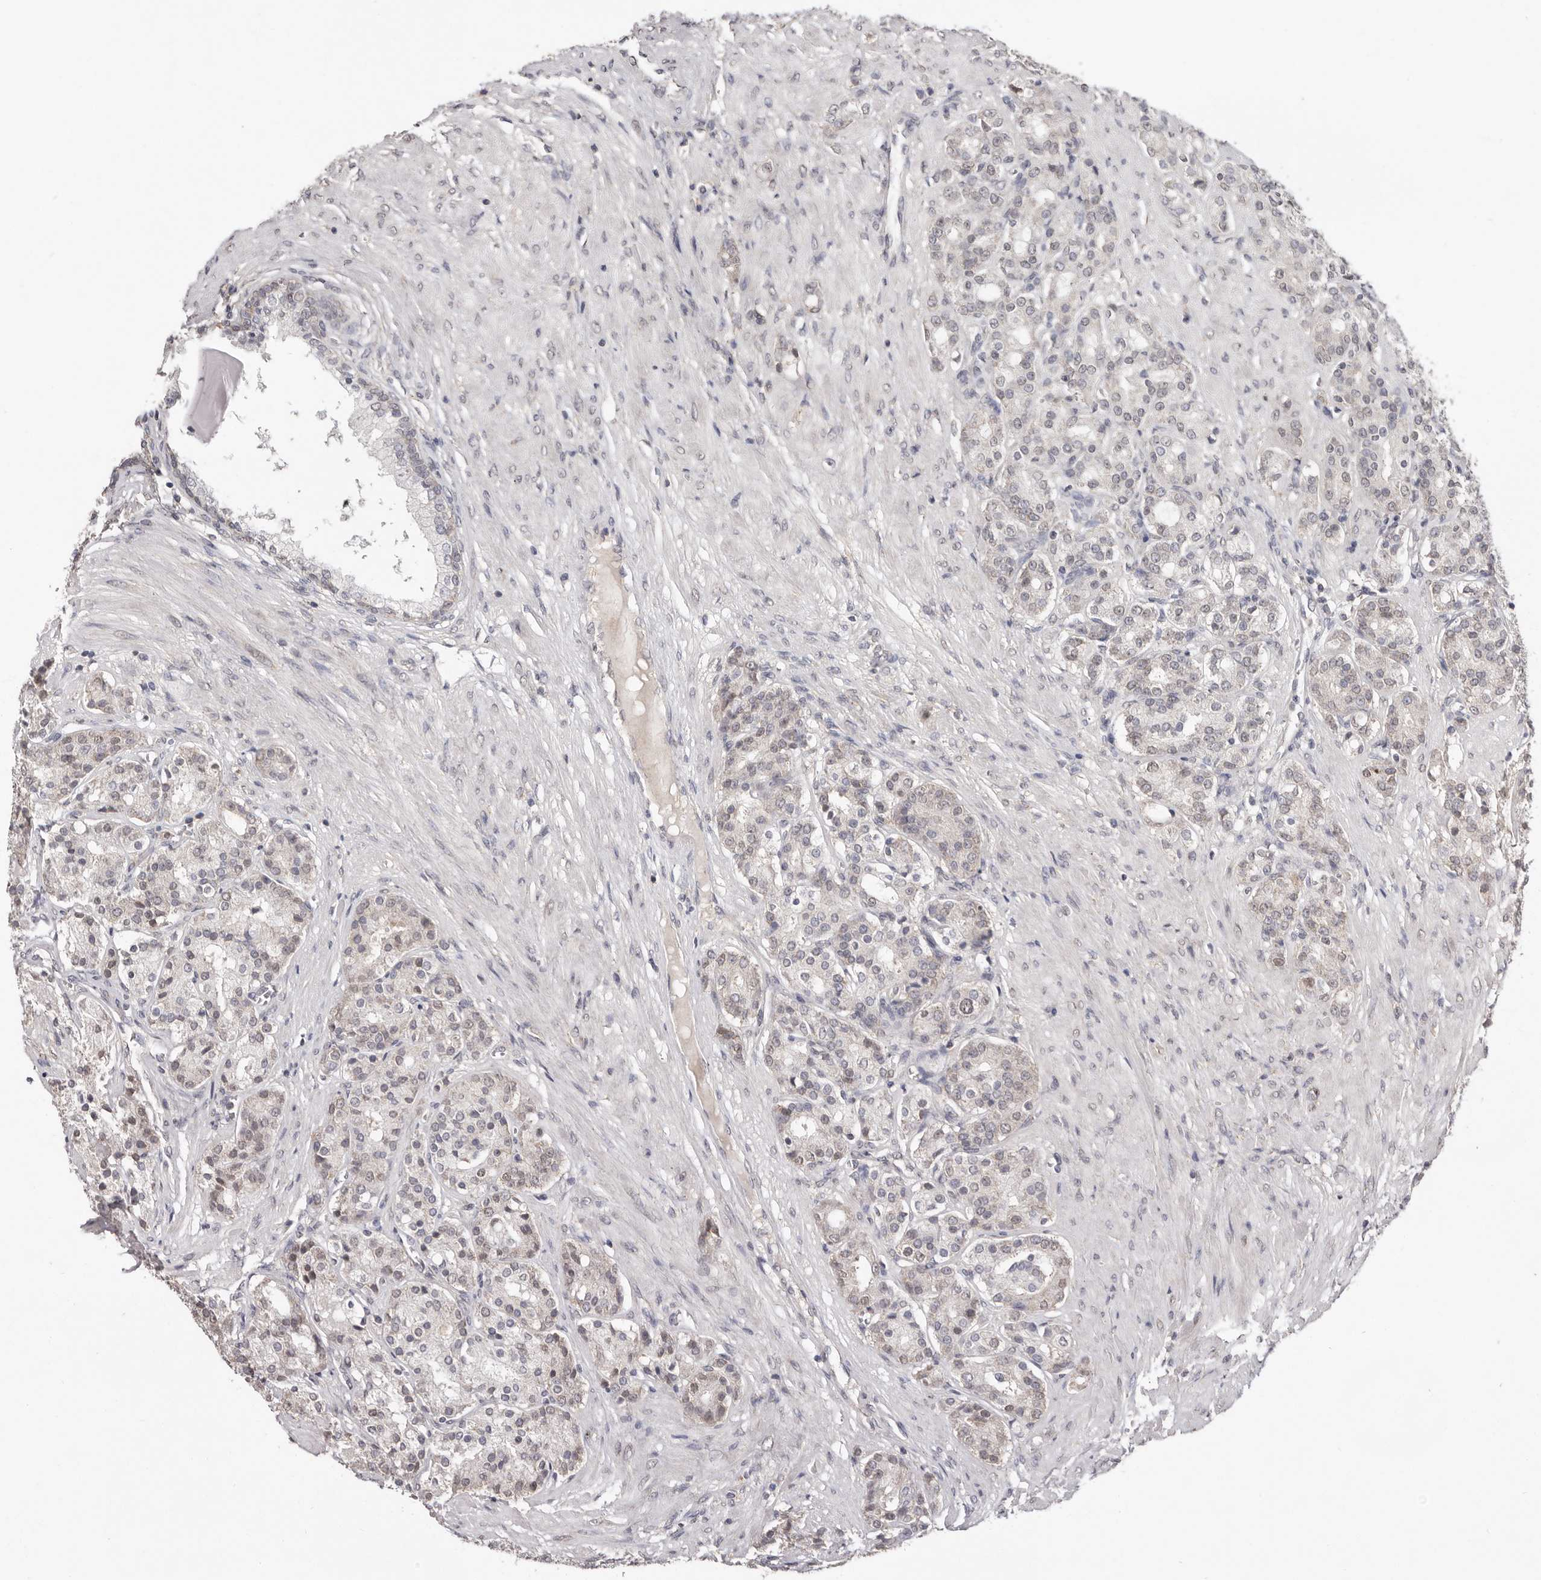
{"staining": {"intensity": "weak", "quantity": "<25%", "location": "nuclear"}, "tissue": "prostate cancer", "cell_type": "Tumor cells", "image_type": "cancer", "snomed": [{"axis": "morphology", "description": "Adenocarcinoma, High grade"}, {"axis": "topography", "description": "Prostate"}], "caption": "IHC of human prostate cancer reveals no positivity in tumor cells. (Immunohistochemistry (ihc), brightfield microscopy, high magnification).", "gene": "LINGO2", "patient": {"sex": "male", "age": 60}}